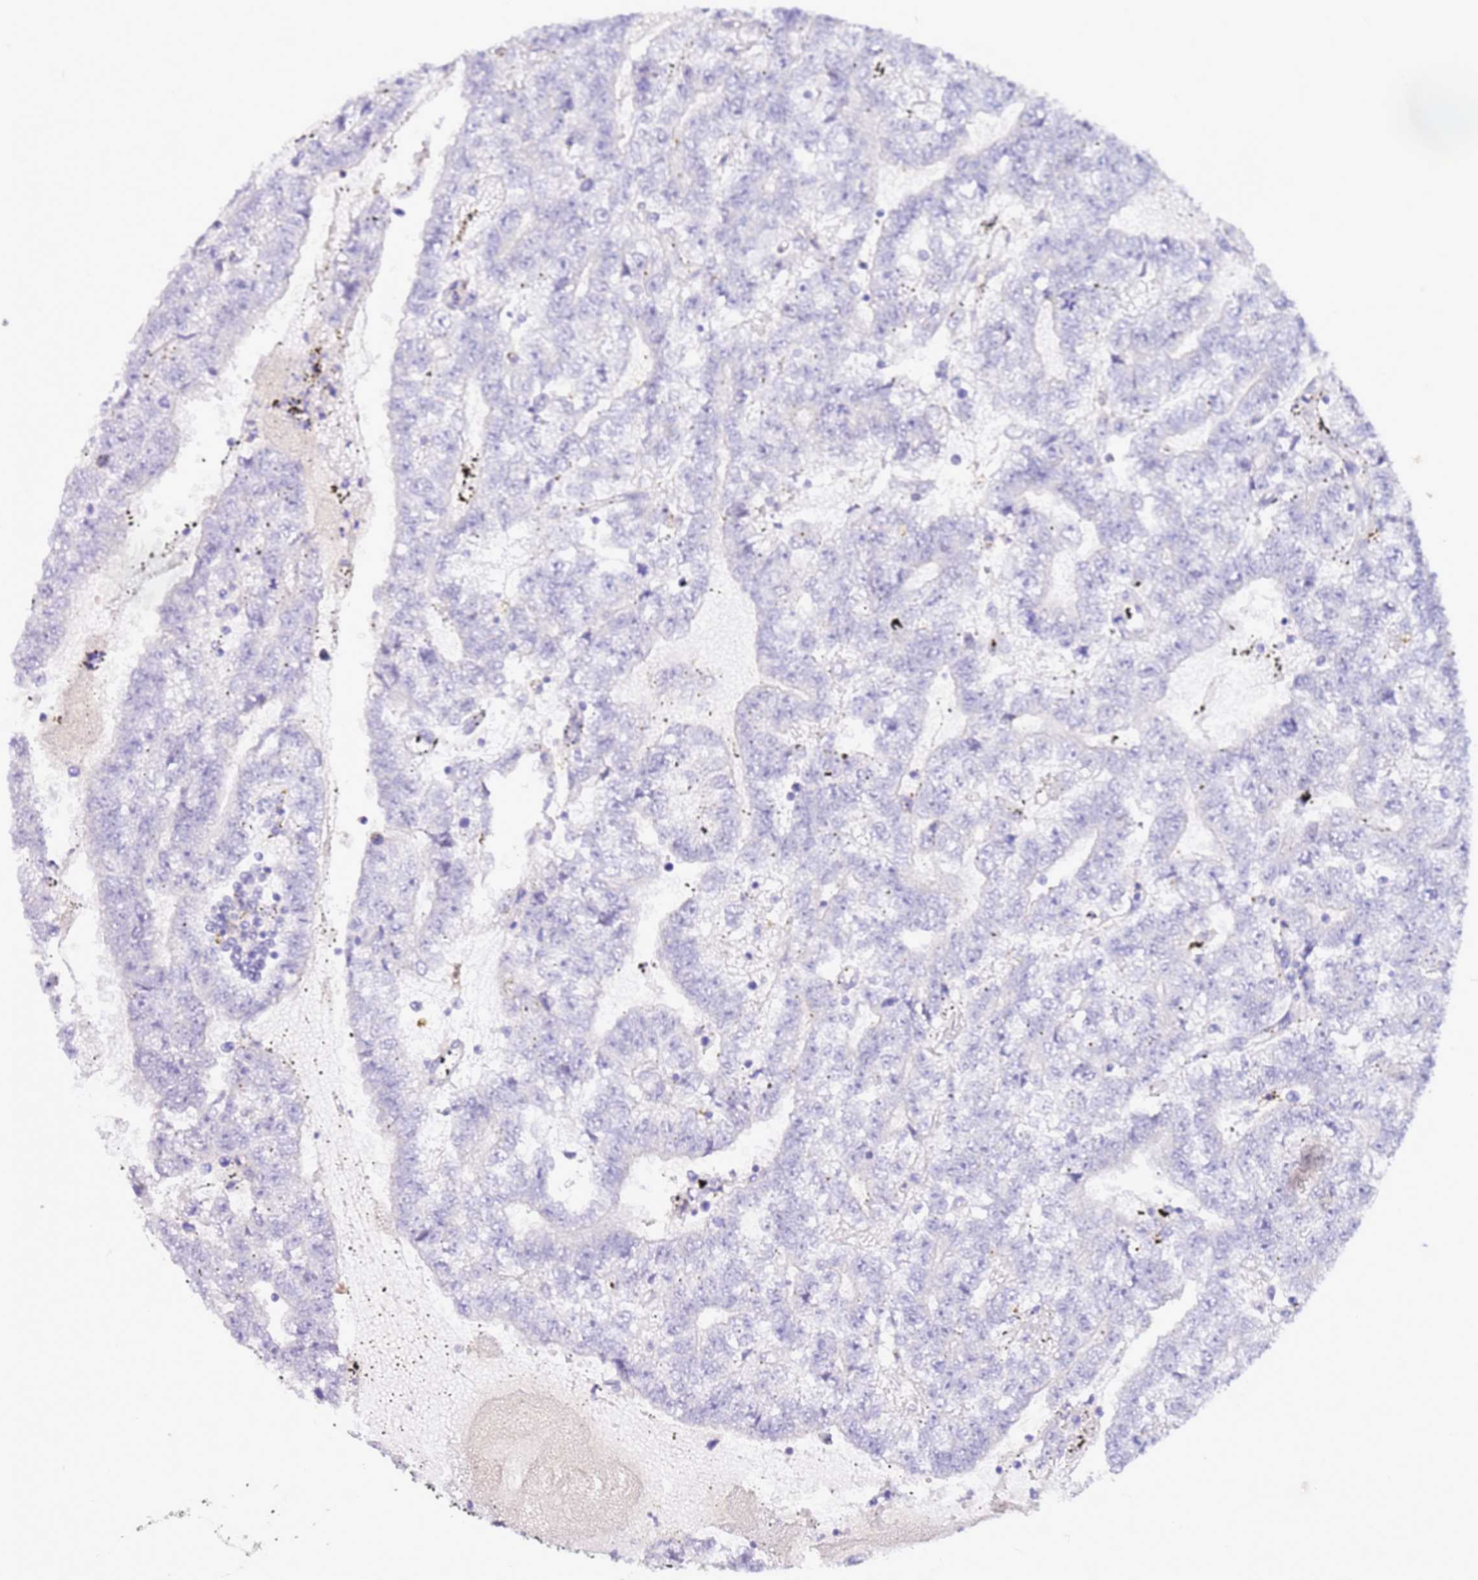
{"staining": {"intensity": "negative", "quantity": "none", "location": "none"}, "tissue": "testis cancer", "cell_type": "Tumor cells", "image_type": "cancer", "snomed": [{"axis": "morphology", "description": "Carcinoma, Embryonal, NOS"}, {"axis": "topography", "description": "Testis"}], "caption": "Immunohistochemistry (IHC) of embryonal carcinoma (testis) demonstrates no staining in tumor cells. (Brightfield microscopy of DAB IHC at high magnification).", "gene": "DCDC2B", "patient": {"sex": "male", "age": 25}}